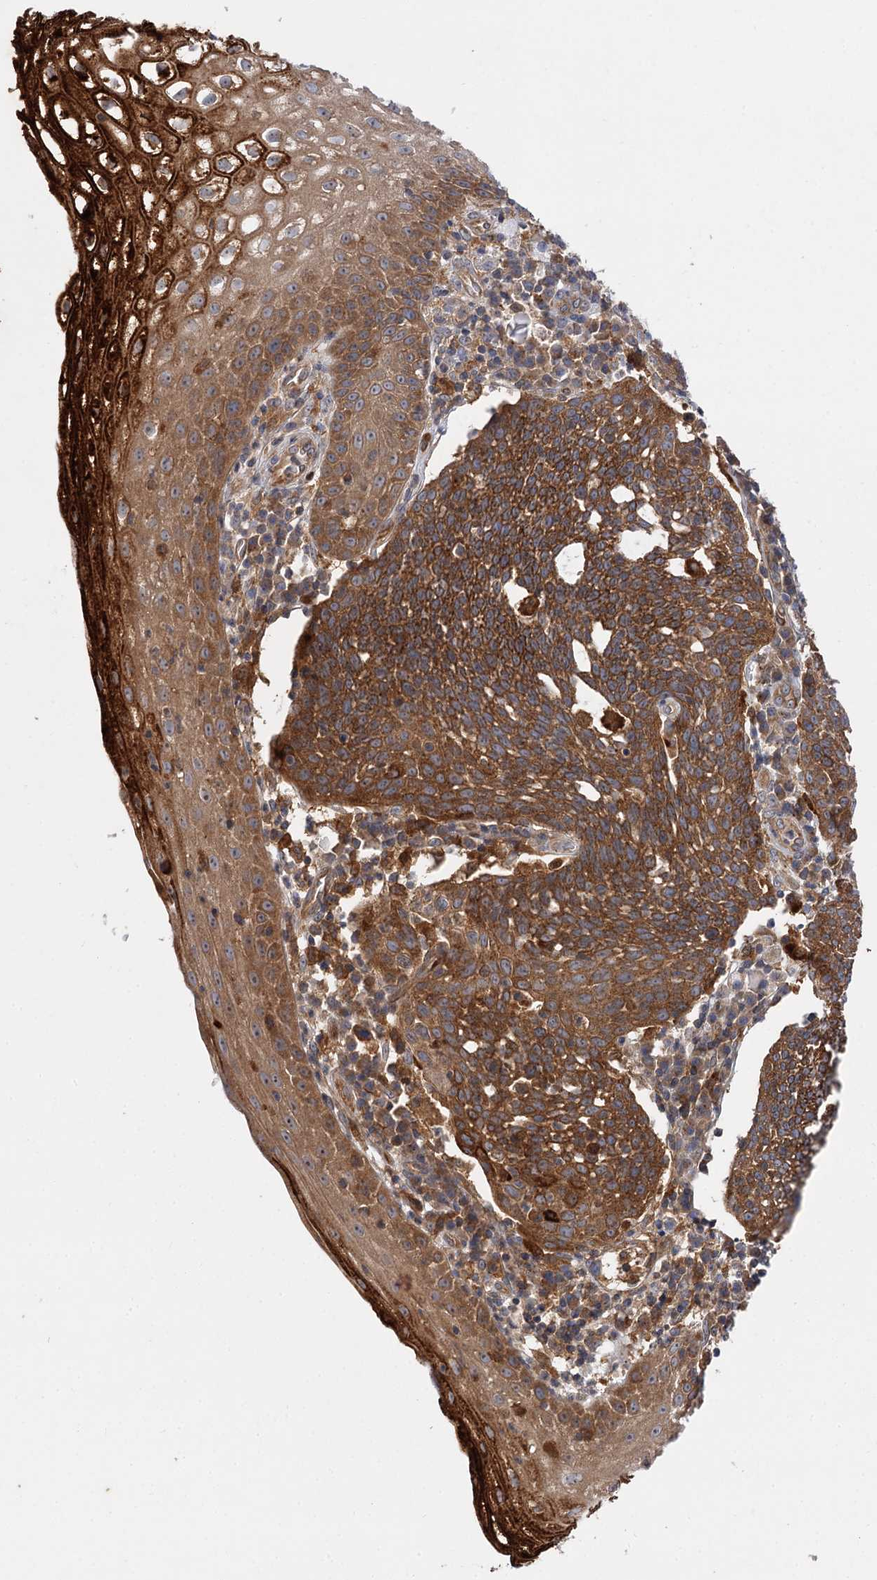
{"staining": {"intensity": "strong", "quantity": ">75%", "location": "cytoplasmic/membranous"}, "tissue": "cervical cancer", "cell_type": "Tumor cells", "image_type": "cancer", "snomed": [{"axis": "morphology", "description": "Squamous cell carcinoma, NOS"}, {"axis": "topography", "description": "Cervix"}], "caption": "Immunohistochemistry (IHC) (DAB (3,3'-diaminobenzidine)) staining of cervical squamous cell carcinoma displays strong cytoplasmic/membranous protein staining in about >75% of tumor cells.", "gene": "PATL1", "patient": {"sex": "female", "age": 34}}